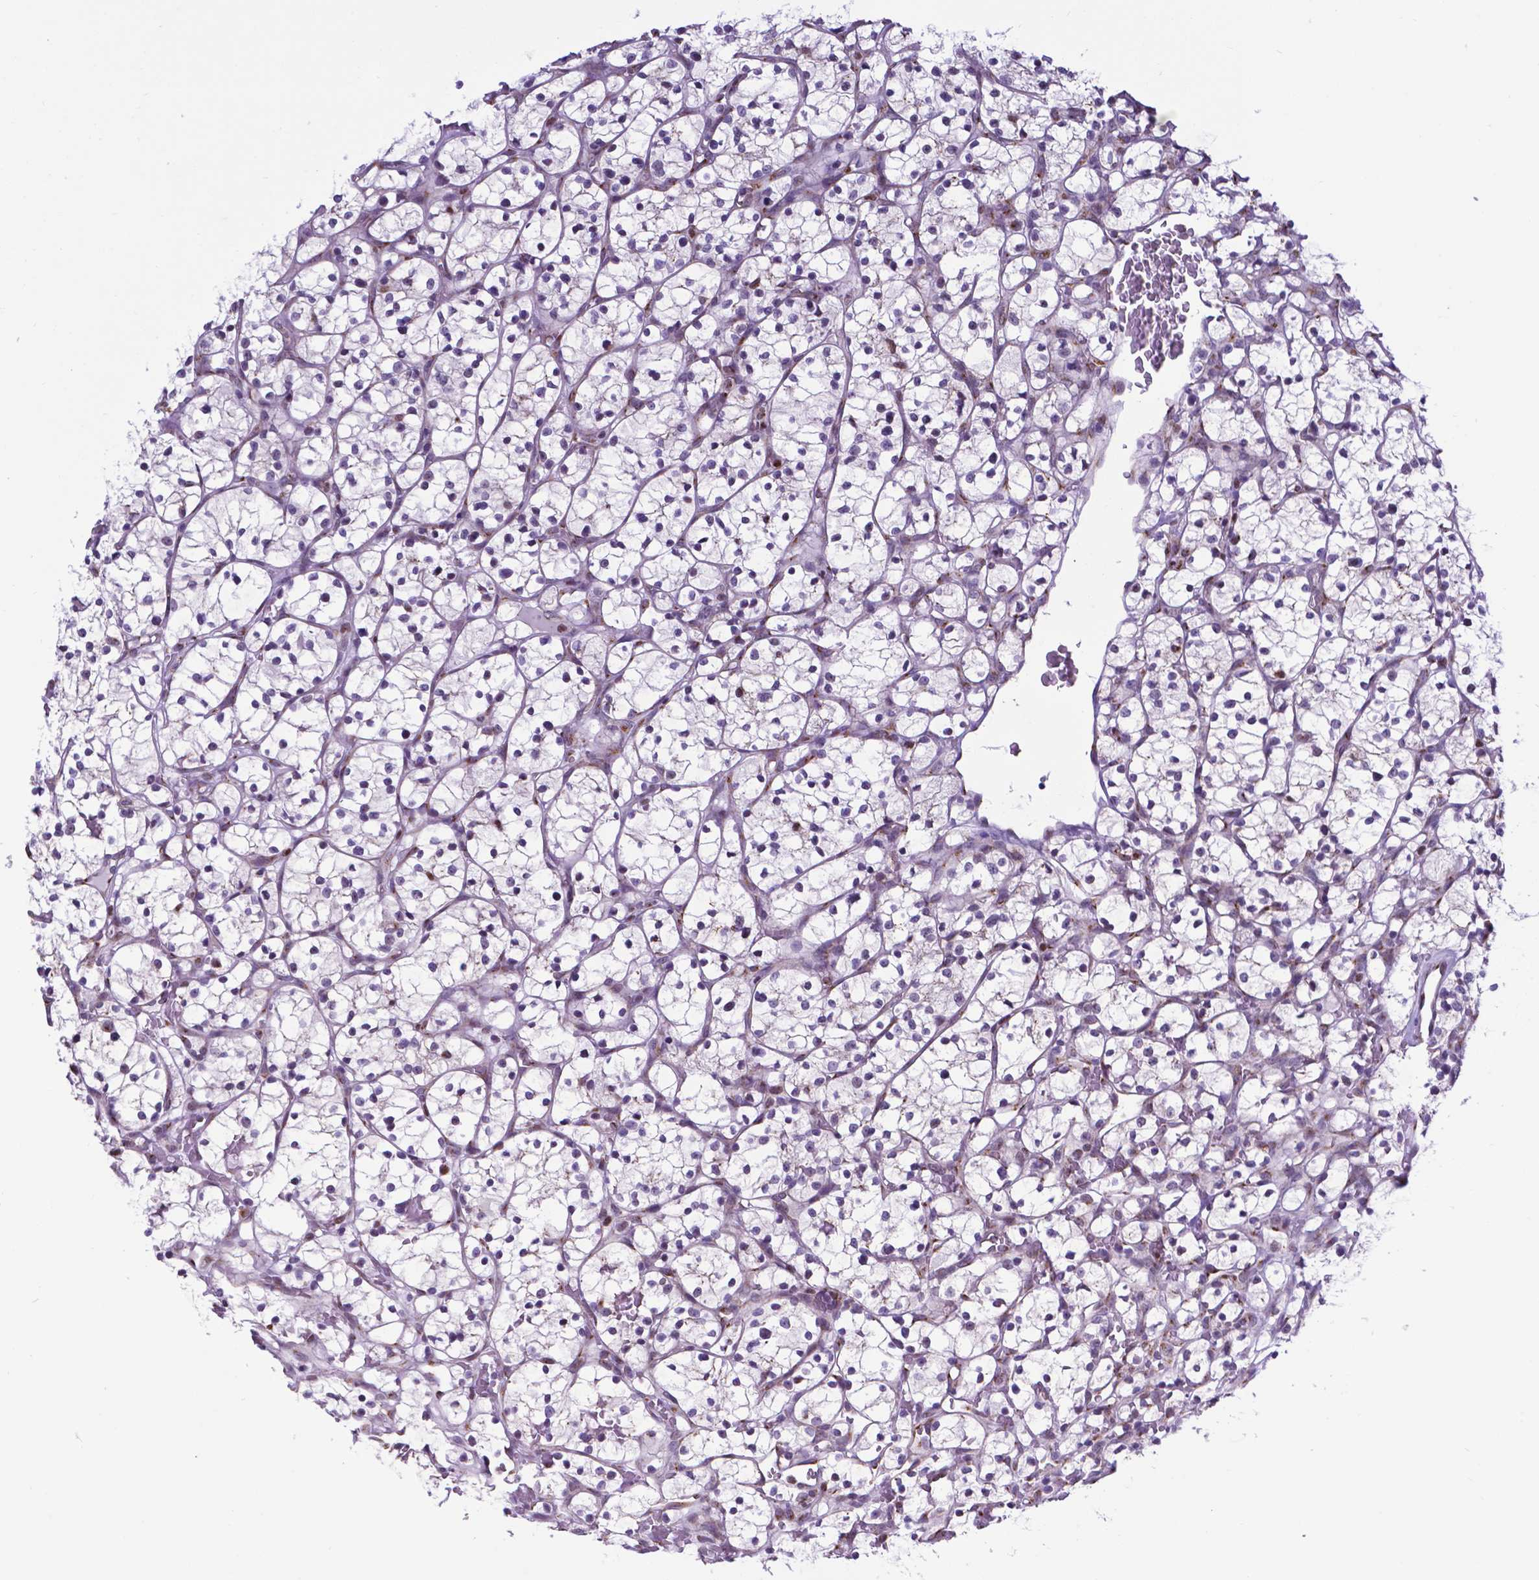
{"staining": {"intensity": "negative", "quantity": "none", "location": "none"}, "tissue": "renal cancer", "cell_type": "Tumor cells", "image_type": "cancer", "snomed": [{"axis": "morphology", "description": "Adenocarcinoma, NOS"}, {"axis": "topography", "description": "Kidney"}], "caption": "High power microscopy micrograph of an immunohistochemistry micrograph of renal adenocarcinoma, revealing no significant positivity in tumor cells. (Immunohistochemistry, brightfield microscopy, high magnification).", "gene": "MRPL10", "patient": {"sex": "female", "age": 64}}